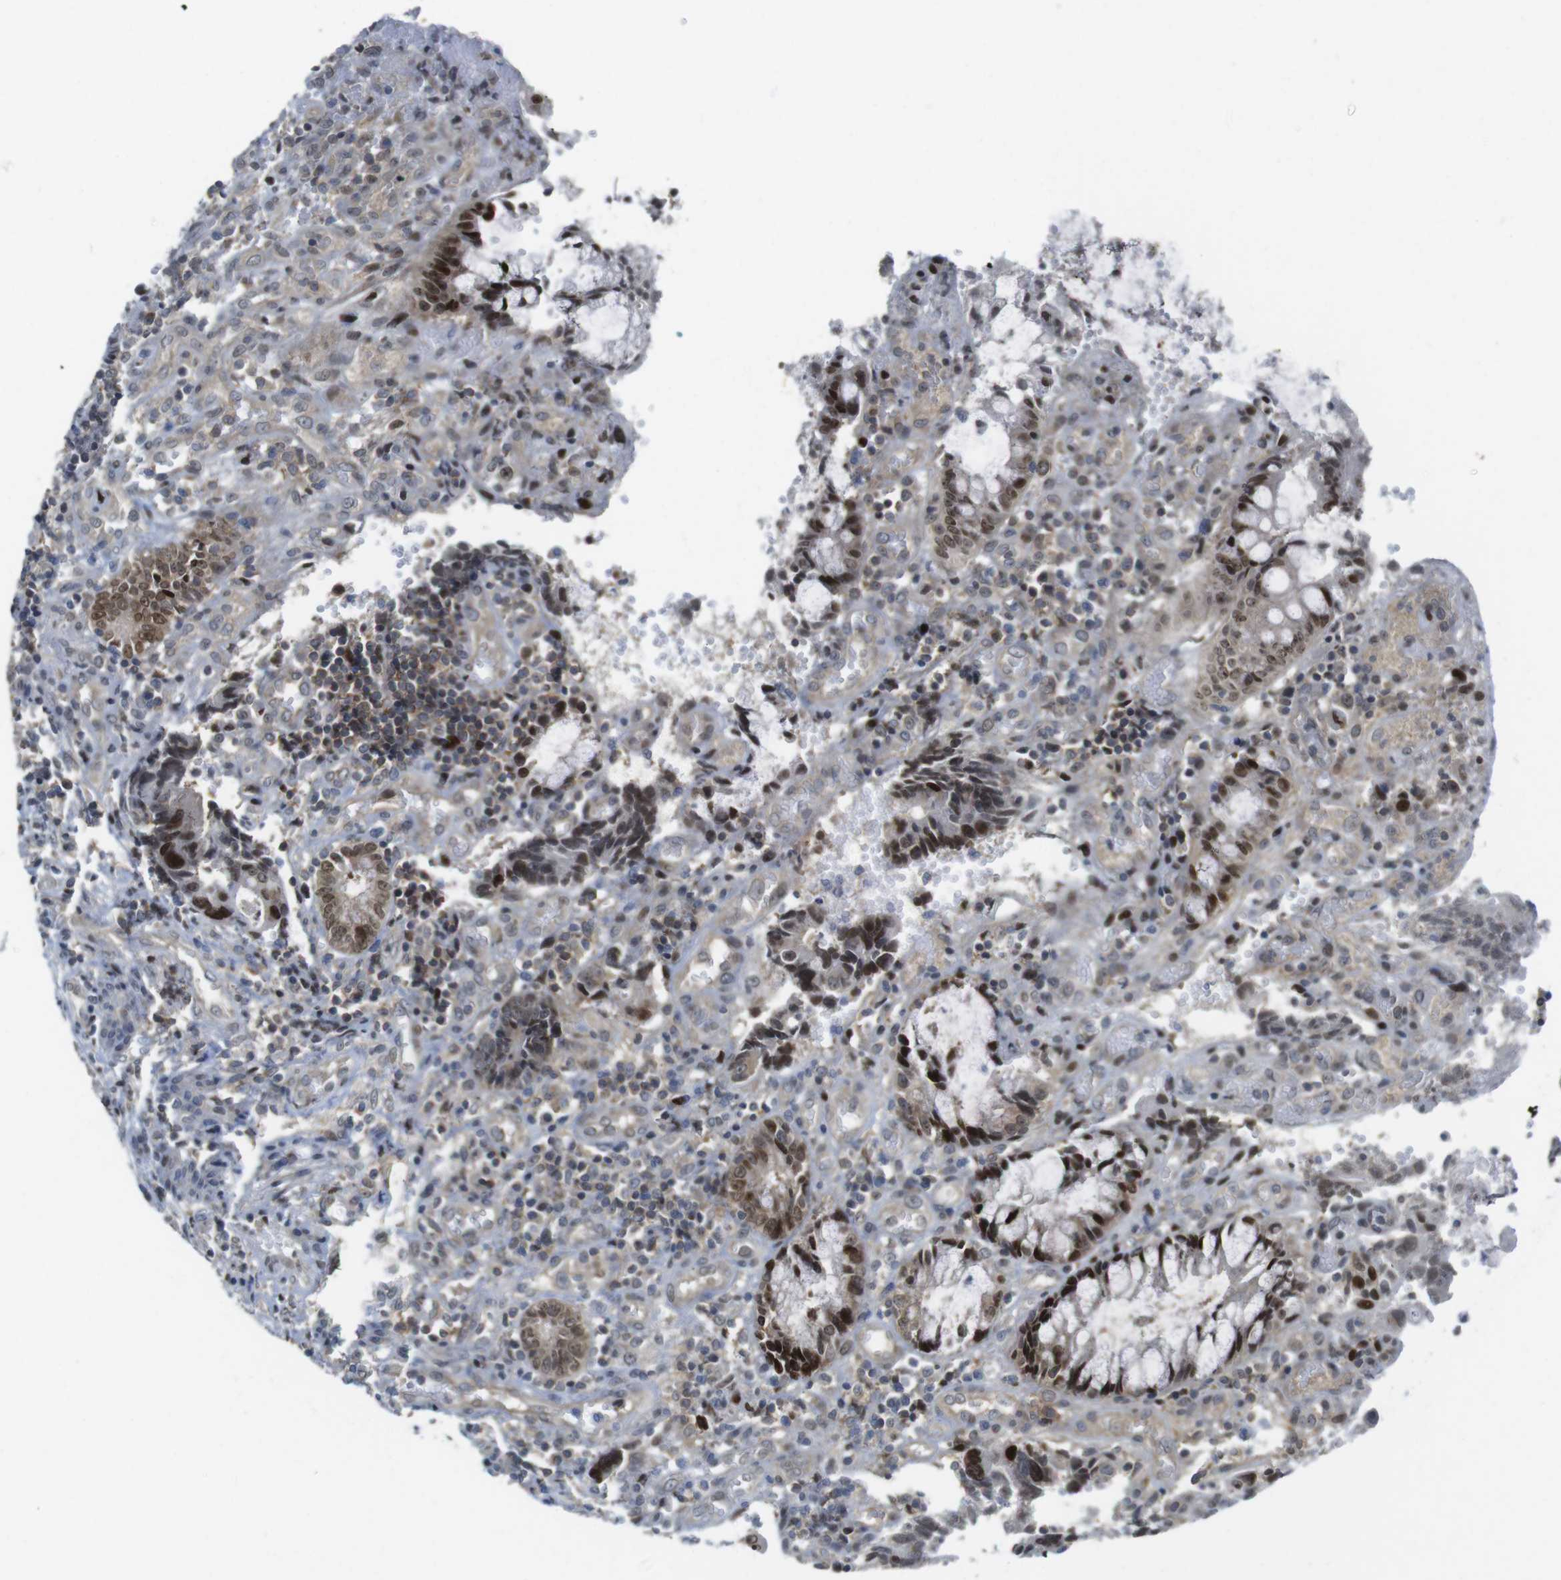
{"staining": {"intensity": "strong", "quantity": ">75%", "location": "nuclear"}, "tissue": "colorectal cancer", "cell_type": "Tumor cells", "image_type": "cancer", "snomed": [{"axis": "morphology", "description": "Adenocarcinoma, NOS"}, {"axis": "topography", "description": "Colon"}], "caption": "The photomicrograph demonstrates a brown stain indicating the presence of a protein in the nuclear of tumor cells in colorectal adenocarcinoma.", "gene": "RCC1", "patient": {"sex": "female", "age": 57}}